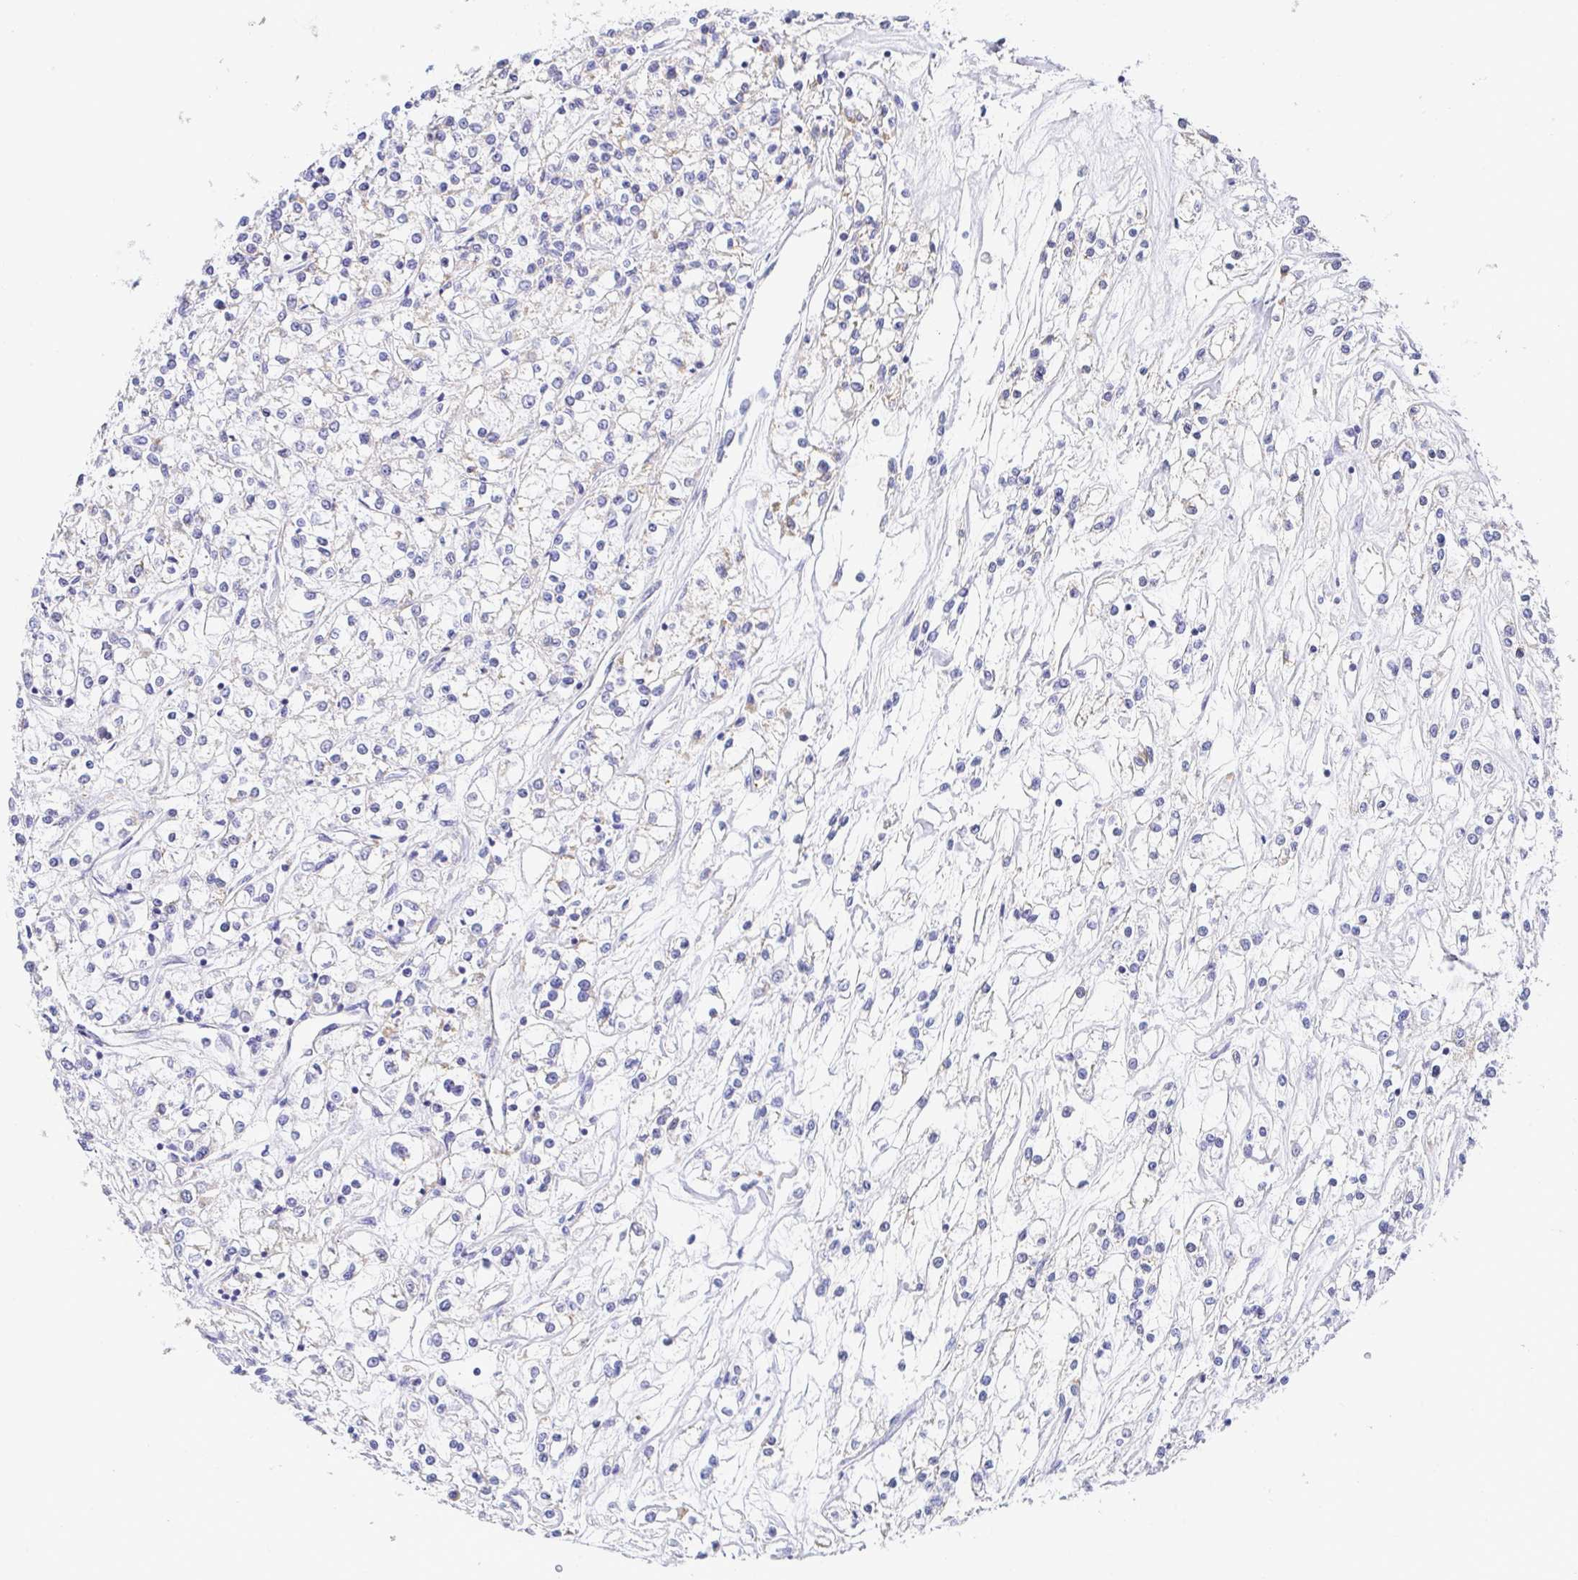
{"staining": {"intensity": "negative", "quantity": "none", "location": "none"}, "tissue": "renal cancer", "cell_type": "Tumor cells", "image_type": "cancer", "snomed": [{"axis": "morphology", "description": "Adenocarcinoma, NOS"}, {"axis": "topography", "description": "Kidney"}], "caption": "Tumor cells are negative for protein expression in human adenocarcinoma (renal). (DAB immunohistochemistry, high magnification).", "gene": "AKAP14", "patient": {"sex": "female", "age": 59}}